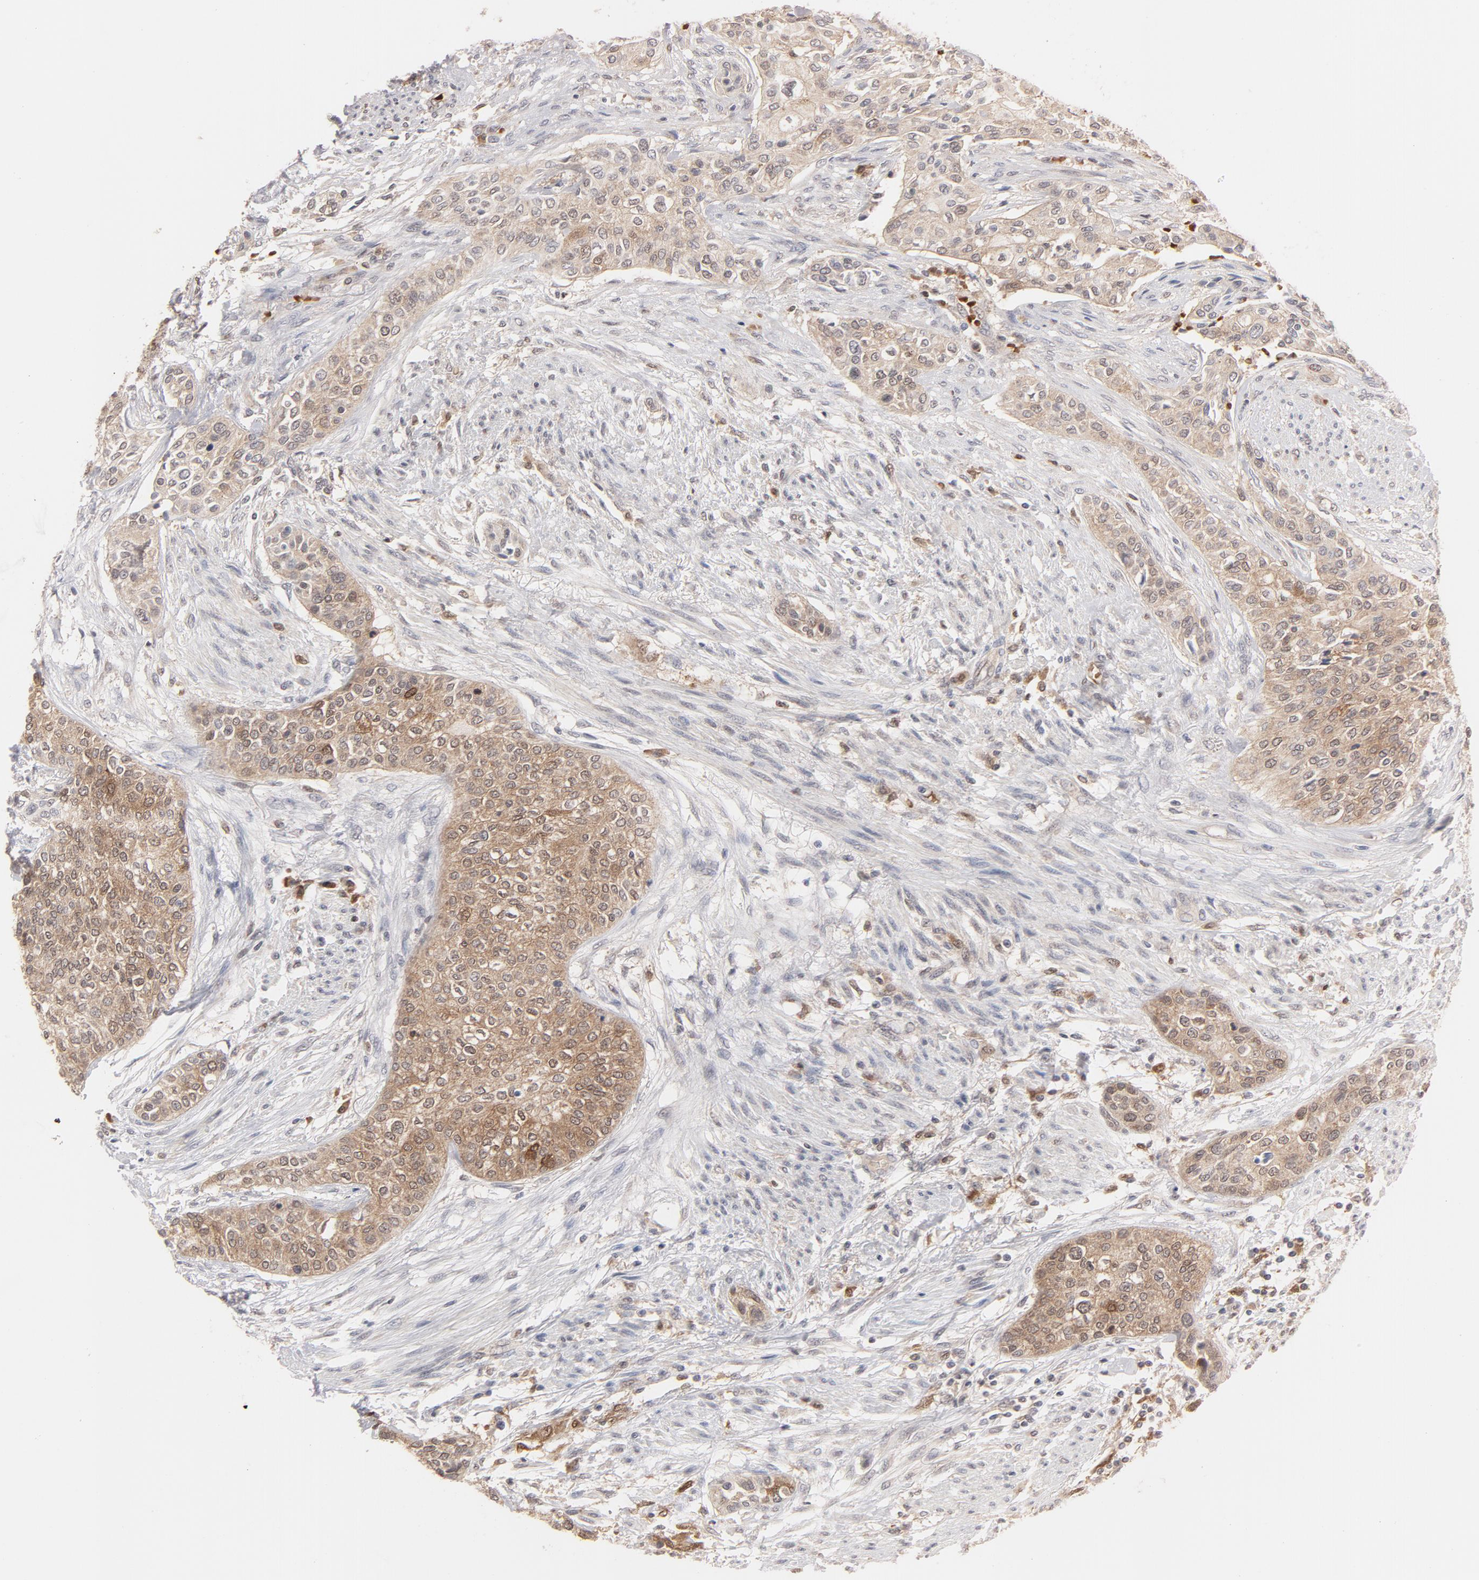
{"staining": {"intensity": "moderate", "quantity": ">75%", "location": "cytoplasmic/membranous"}, "tissue": "urothelial cancer", "cell_type": "Tumor cells", "image_type": "cancer", "snomed": [{"axis": "morphology", "description": "Urothelial carcinoma, High grade"}, {"axis": "topography", "description": "Urinary bladder"}], "caption": "High-grade urothelial carcinoma was stained to show a protein in brown. There is medium levels of moderate cytoplasmic/membranous staining in about >75% of tumor cells. (DAB (3,3'-diaminobenzidine) = brown stain, brightfield microscopy at high magnification).", "gene": "PRDX1", "patient": {"sex": "male", "age": 74}}